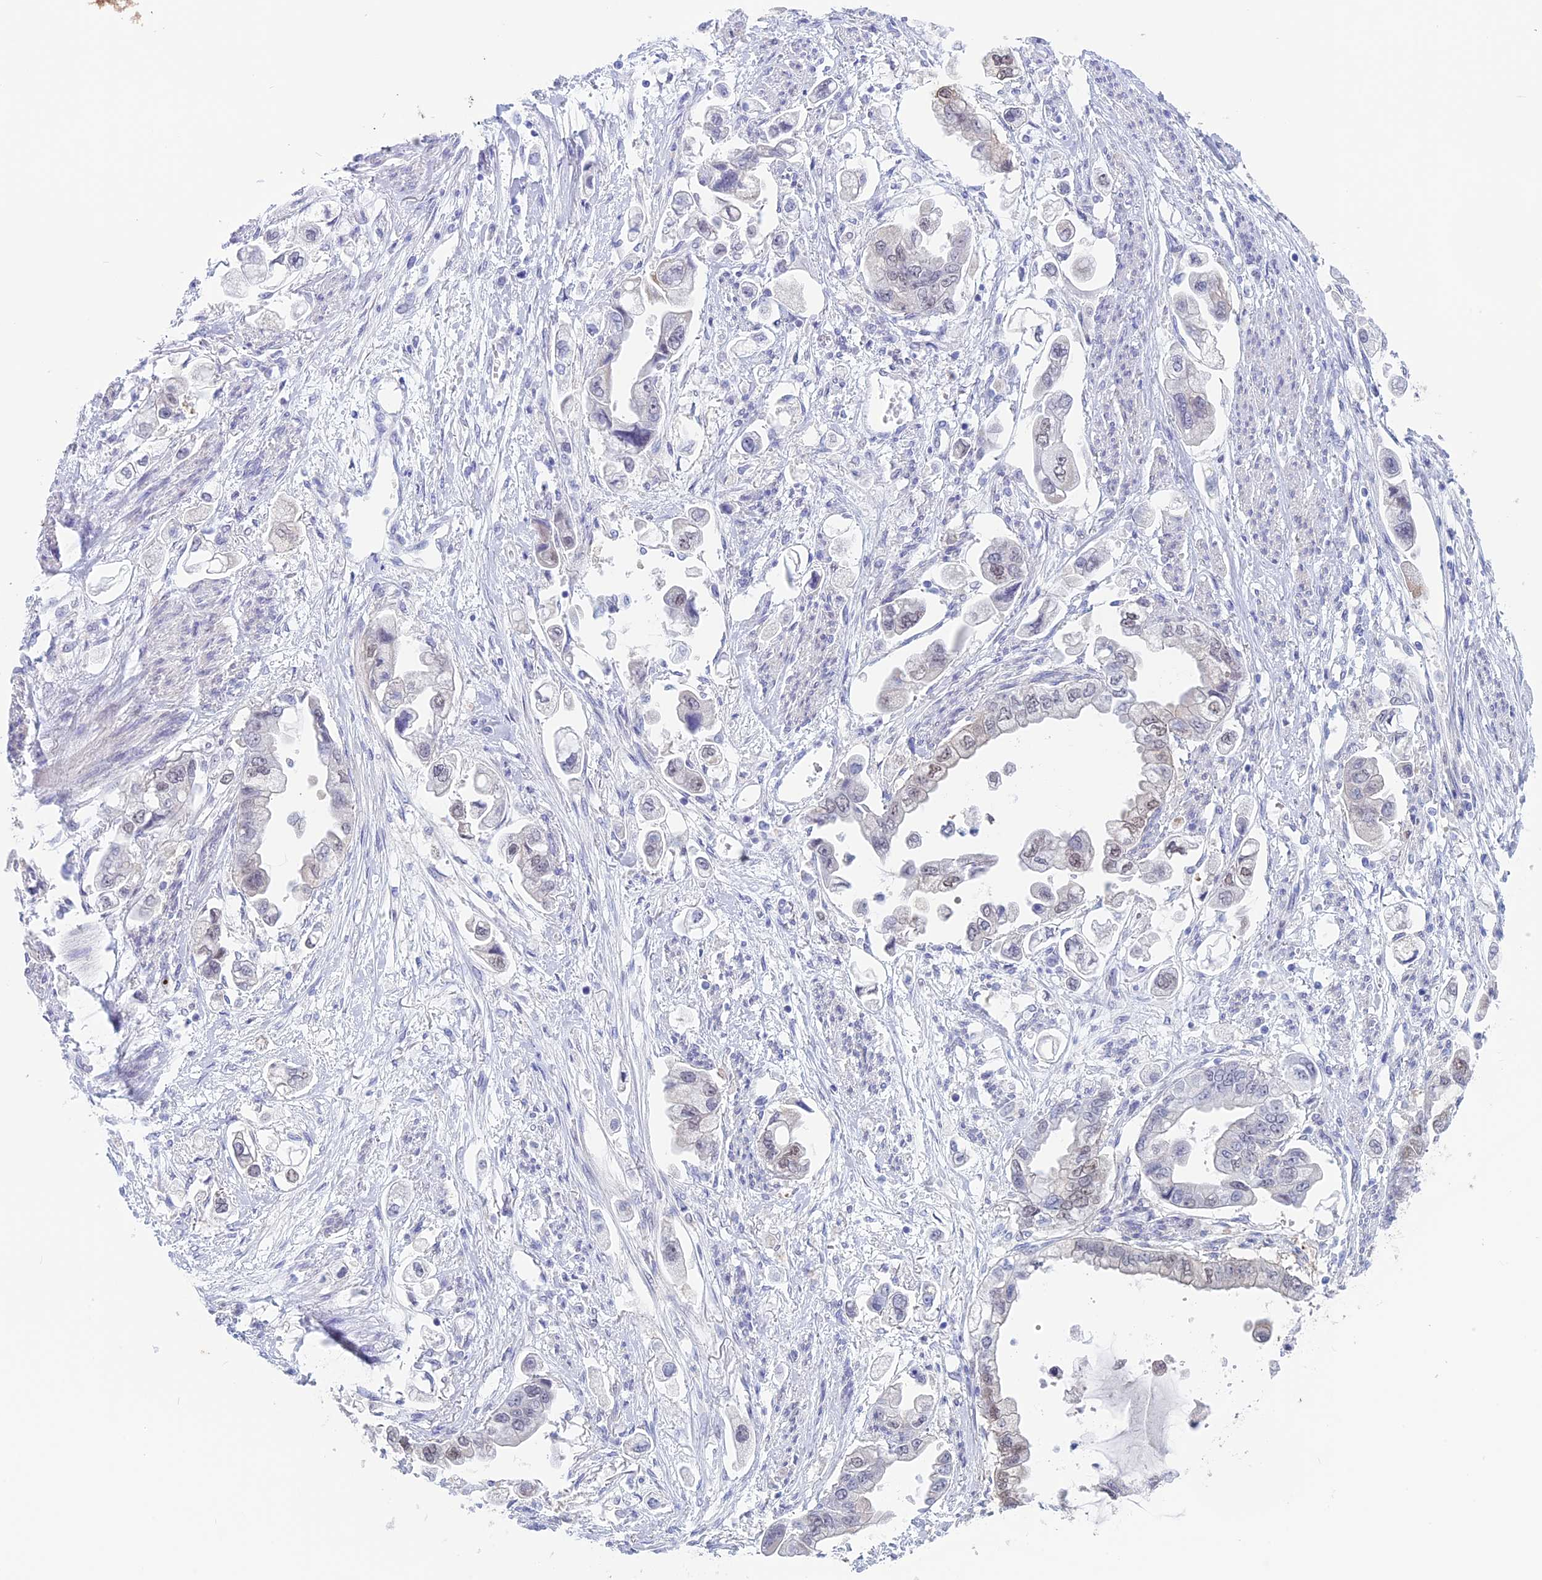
{"staining": {"intensity": "negative", "quantity": "none", "location": "none"}, "tissue": "stomach cancer", "cell_type": "Tumor cells", "image_type": "cancer", "snomed": [{"axis": "morphology", "description": "Adenocarcinoma, NOS"}, {"axis": "topography", "description": "Stomach"}], "caption": "Immunohistochemical staining of stomach cancer (adenocarcinoma) demonstrates no significant expression in tumor cells. (DAB (3,3'-diaminobenzidine) IHC with hematoxylin counter stain).", "gene": "LHFPL2", "patient": {"sex": "male", "age": 62}}